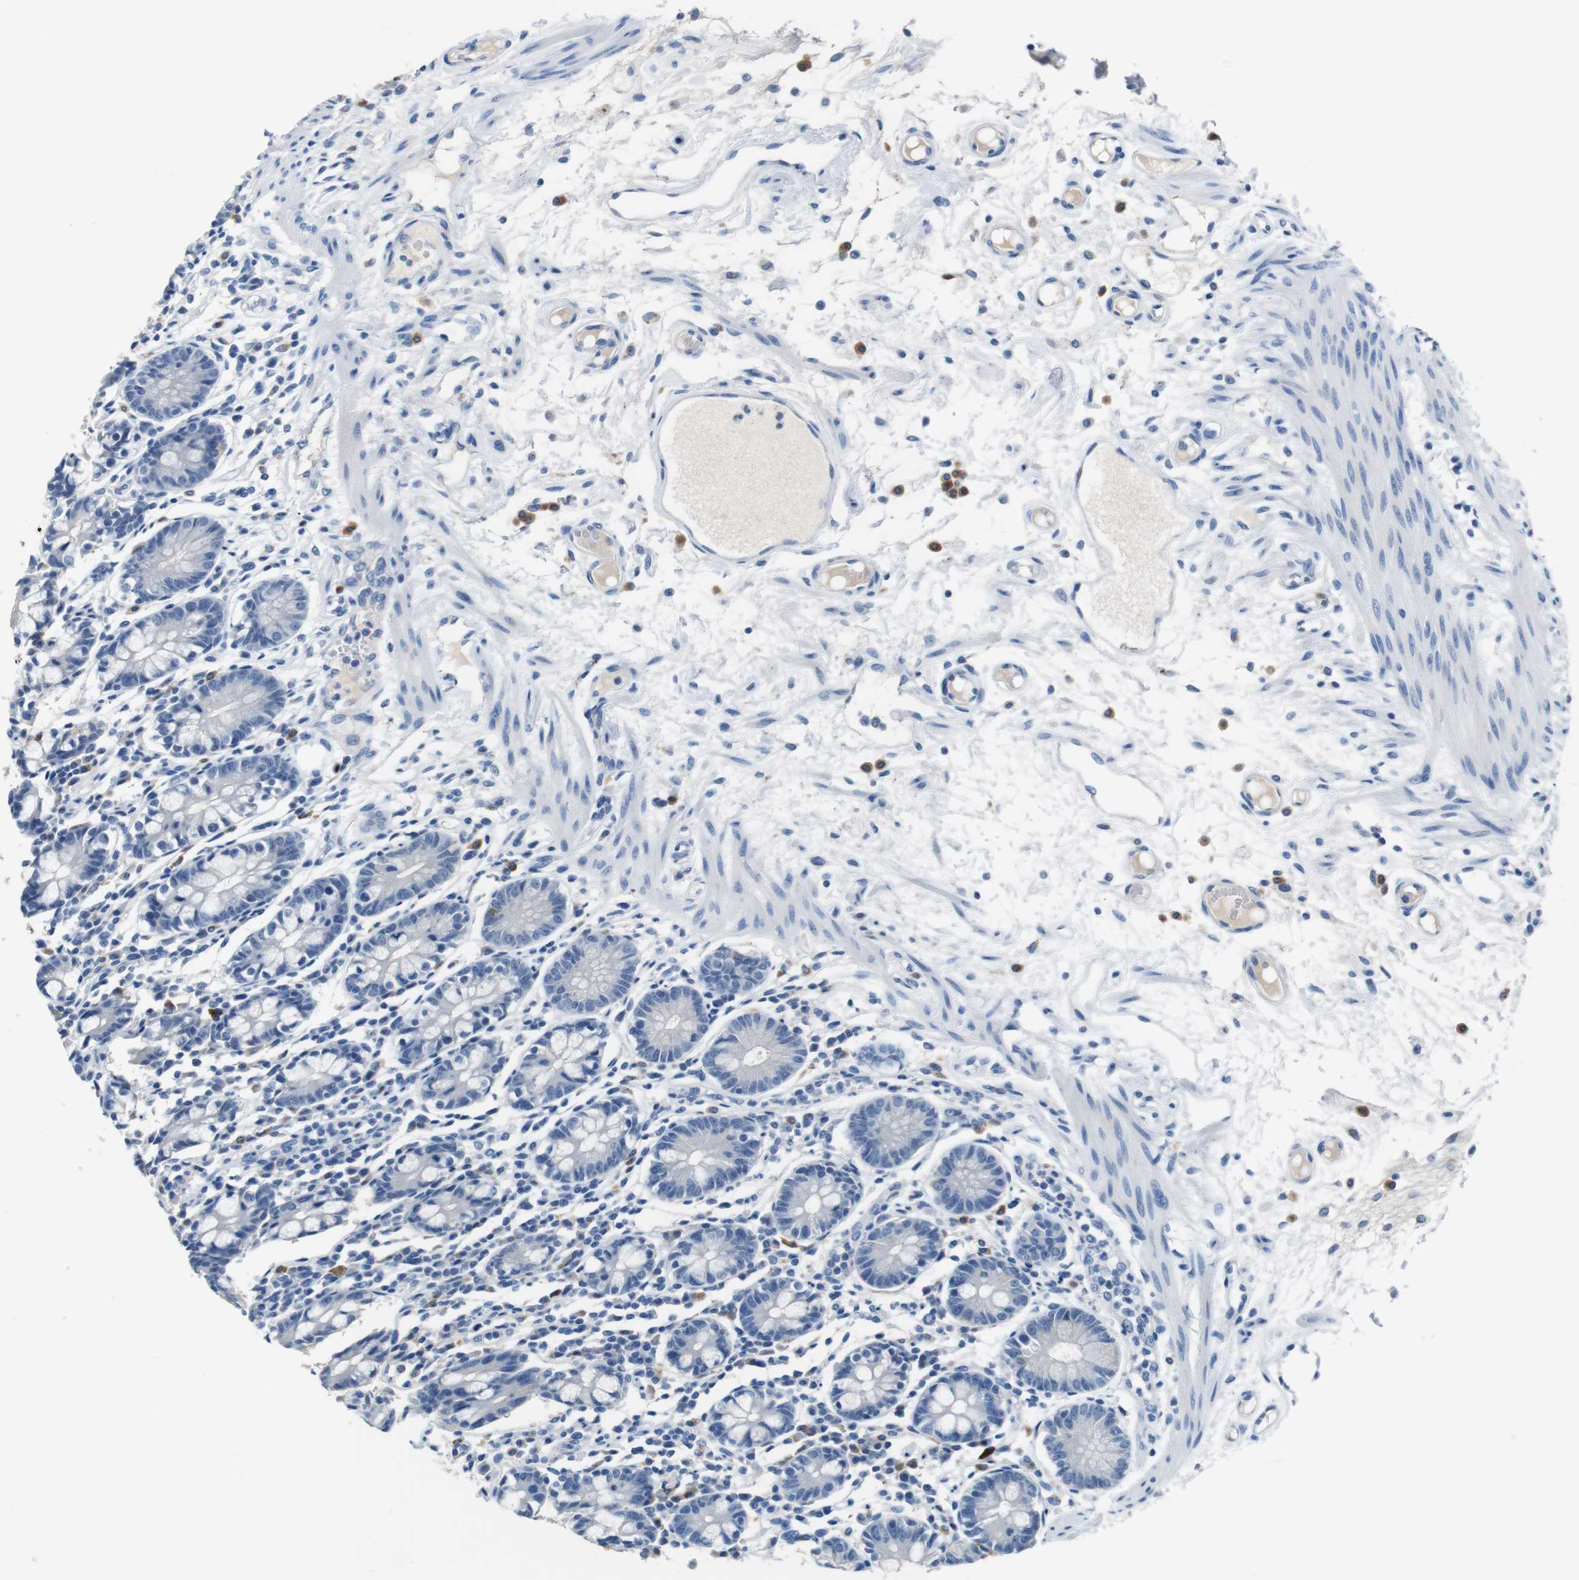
{"staining": {"intensity": "negative", "quantity": "none", "location": "none"}, "tissue": "small intestine", "cell_type": "Glandular cells", "image_type": "normal", "snomed": [{"axis": "morphology", "description": "Normal tissue, NOS"}, {"axis": "morphology", "description": "Cystadenocarcinoma, serous, Metastatic site"}, {"axis": "topography", "description": "Small intestine"}], "caption": "Immunohistochemistry of normal small intestine exhibits no expression in glandular cells.", "gene": "SLC2A8", "patient": {"sex": "female", "age": 61}}